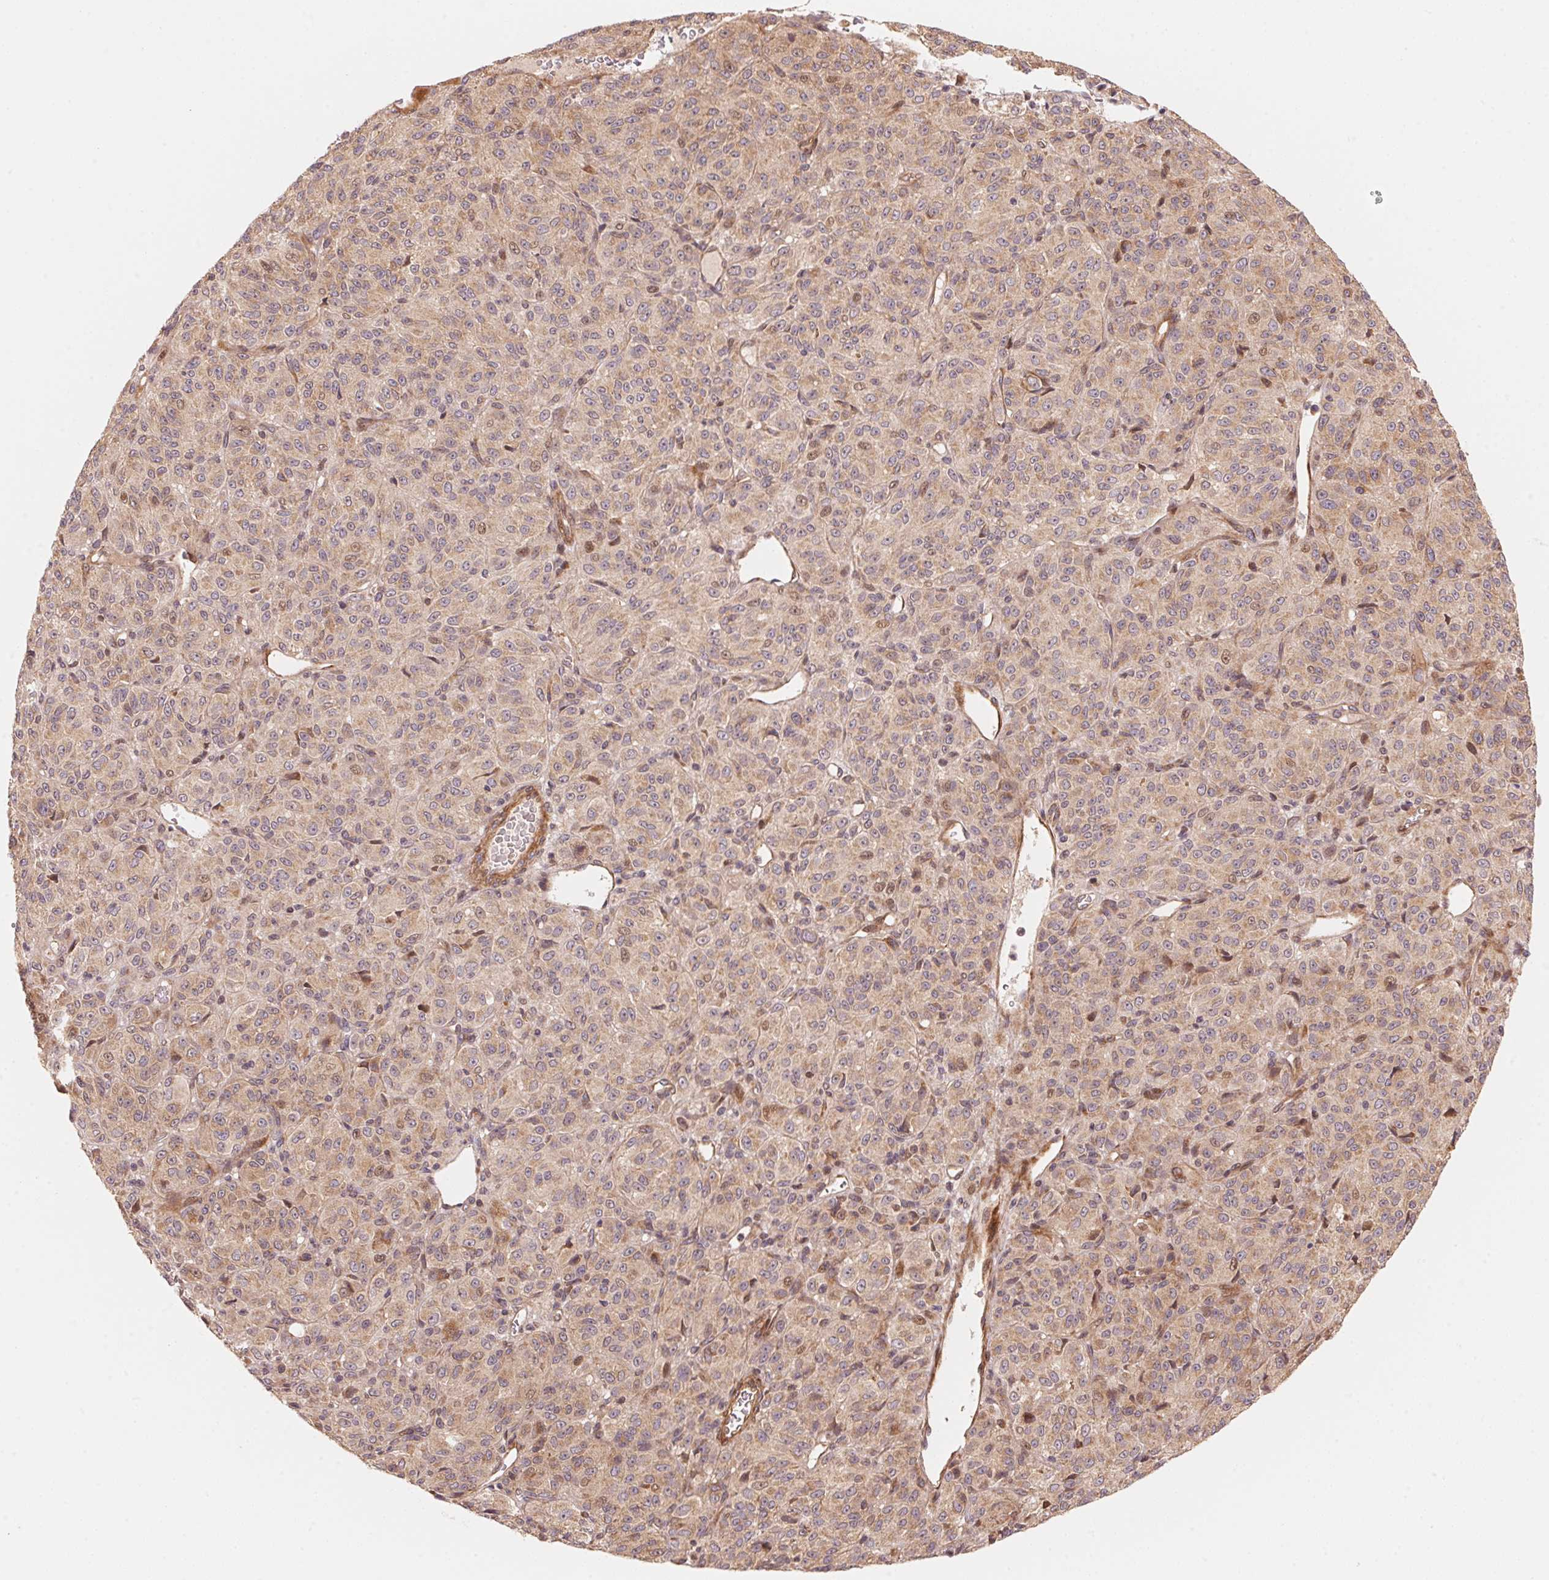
{"staining": {"intensity": "weak", "quantity": ">75%", "location": "cytoplasmic/membranous"}, "tissue": "melanoma", "cell_type": "Tumor cells", "image_type": "cancer", "snomed": [{"axis": "morphology", "description": "Malignant melanoma, Metastatic site"}, {"axis": "topography", "description": "Brain"}], "caption": "A histopathology image showing weak cytoplasmic/membranous staining in about >75% of tumor cells in malignant melanoma (metastatic site), as visualized by brown immunohistochemical staining.", "gene": "TNIP2", "patient": {"sex": "female", "age": 56}}